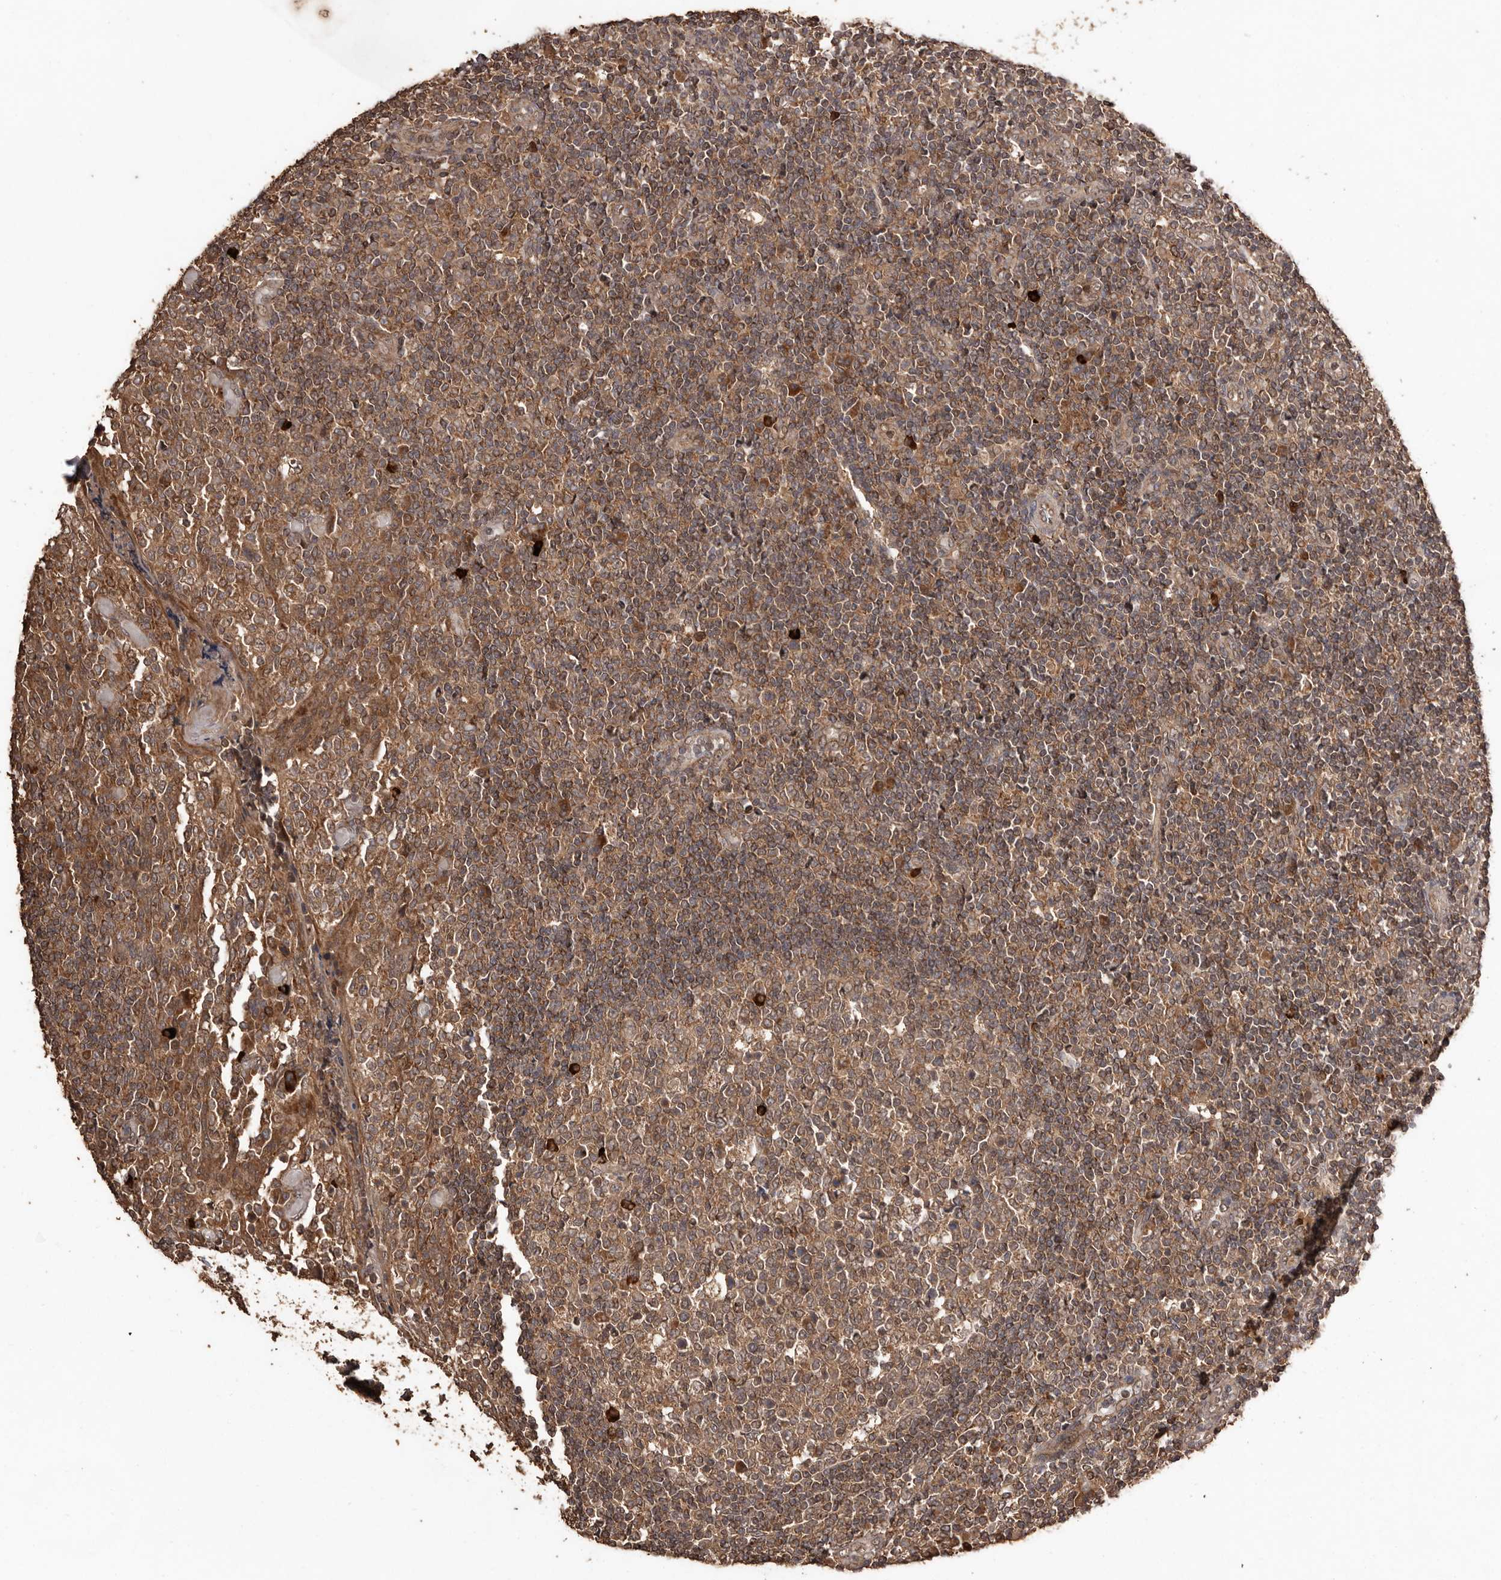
{"staining": {"intensity": "moderate", "quantity": ">75%", "location": "cytoplasmic/membranous"}, "tissue": "tonsil", "cell_type": "Germinal center cells", "image_type": "normal", "snomed": [{"axis": "morphology", "description": "Normal tissue, NOS"}, {"axis": "topography", "description": "Tonsil"}], "caption": "Immunohistochemistry (IHC) micrograph of benign tonsil stained for a protein (brown), which displays medium levels of moderate cytoplasmic/membranous positivity in about >75% of germinal center cells.", "gene": "RWDD1", "patient": {"sex": "female", "age": 19}}